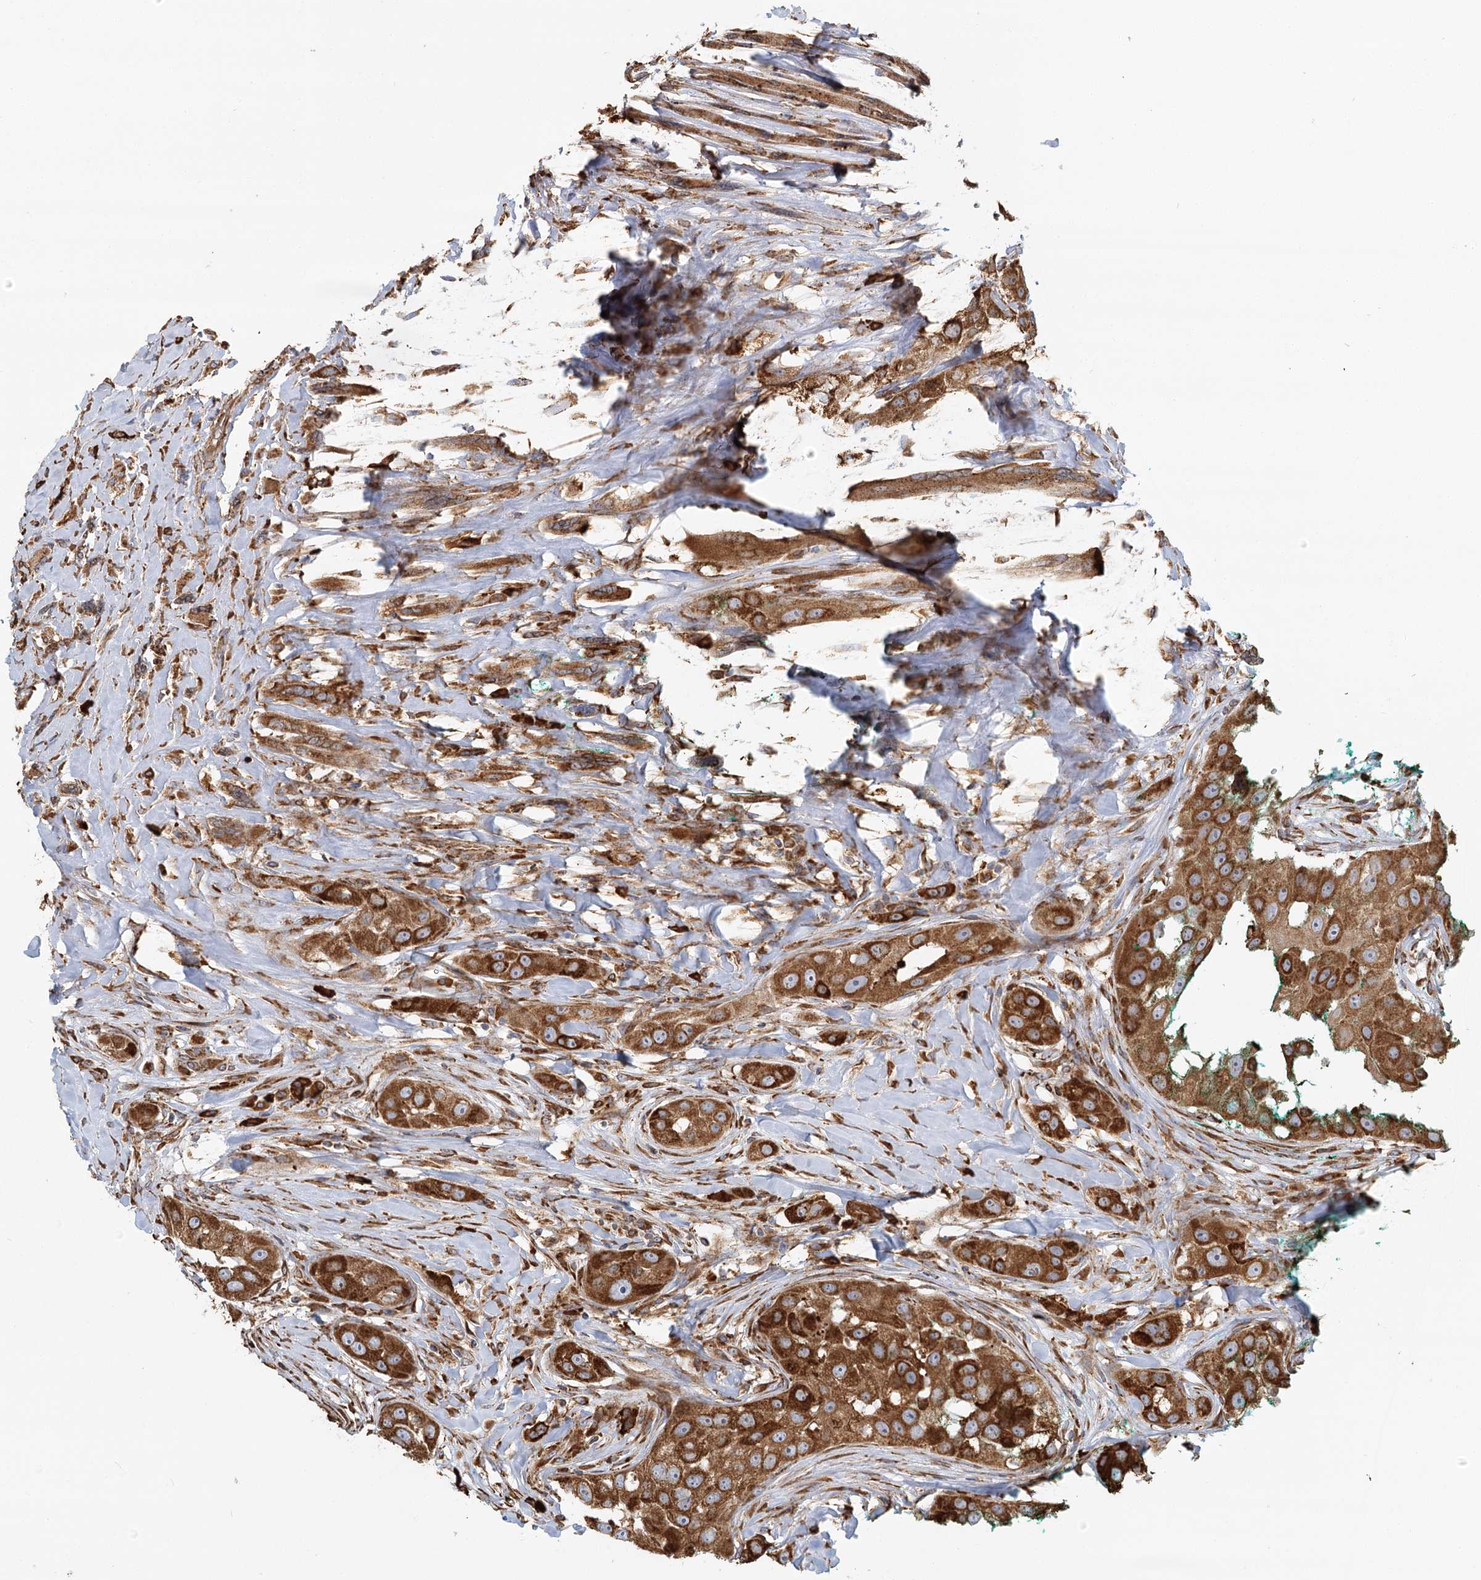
{"staining": {"intensity": "strong", "quantity": ">75%", "location": "cytoplasmic/membranous"}, "tissue": "head and neck cancer", "cell_type": "Tumor cells", "image_type": "cancer", "snomed": [{"axis": "morphology", "description": "Normal tissue, NOS"}, {"axis": "morphology", "description": "Squamous cell carcinoma, NOS"}, {"axis": "topography", "description": "Skeletal muscle"}, {"axis": "topography", "description": "Head-Neck"}], "caption": "Protein expression by immunohistochemistry (IHC) shows strong cytoplasmic/membranous positivity in approximately >75% of tumor cells in squamous cell carcinoma (head and neck).", "gene": "TAS1R1", "patient": {"sex": "male", "age": 51}}